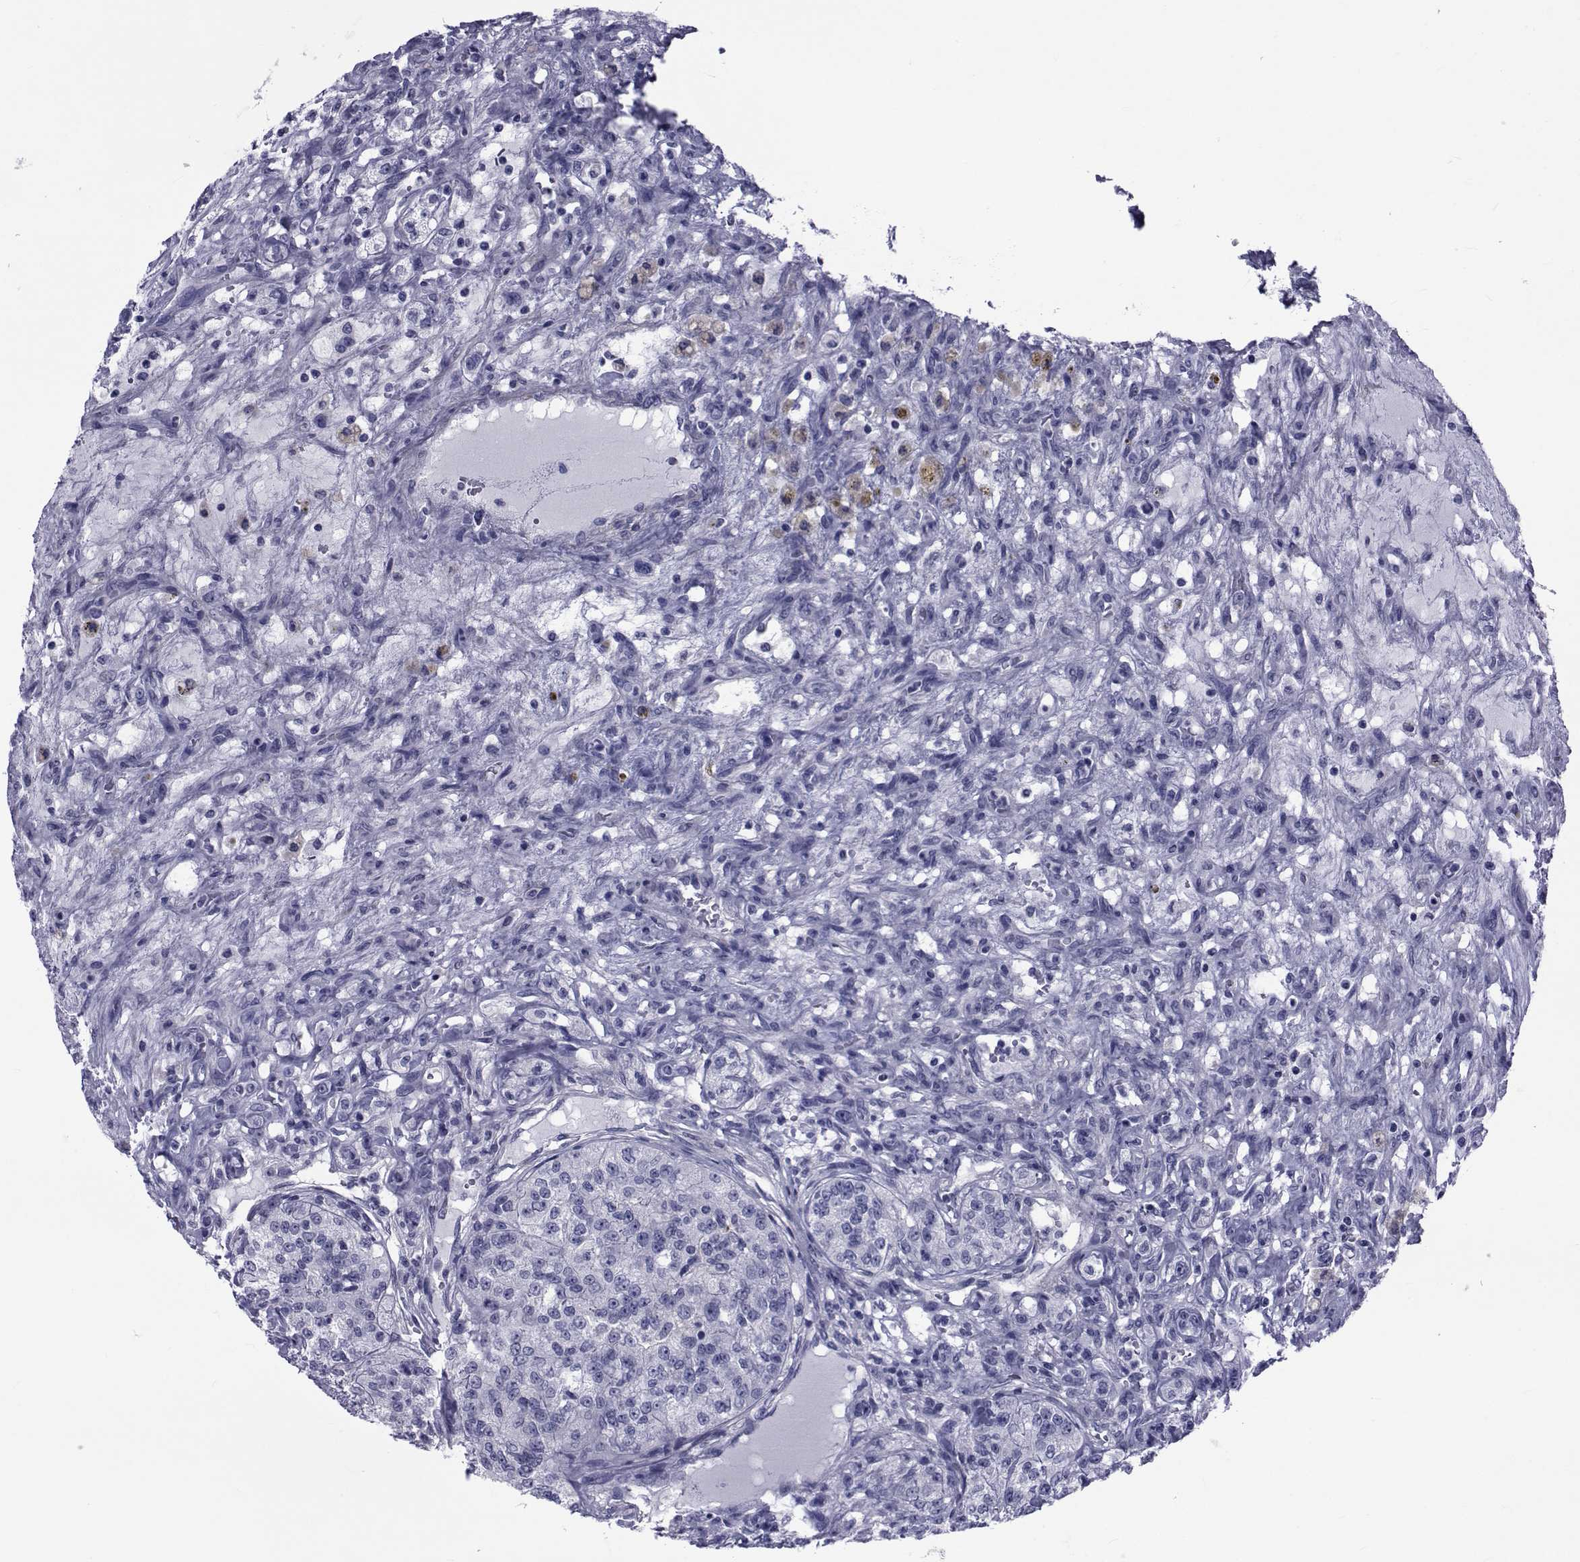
{"staining": {"intensity": "negative", "quantity": "none", "location": "none"}, "tissue": "renal cancer", "cell_type": "Tumor cells", "image_type": "cancer", "snomed": [{"axis": "morphology", "description": "Adenocarcinoma, NOS"}, {"axis": "topography", "description": "Kidney"}], "caption": "Immunohistochemical staining of renal cancer reveals no significant expression in tumor cells.", "gene": "GKAP1", "patient": {"sex": "female", "age": 63}}